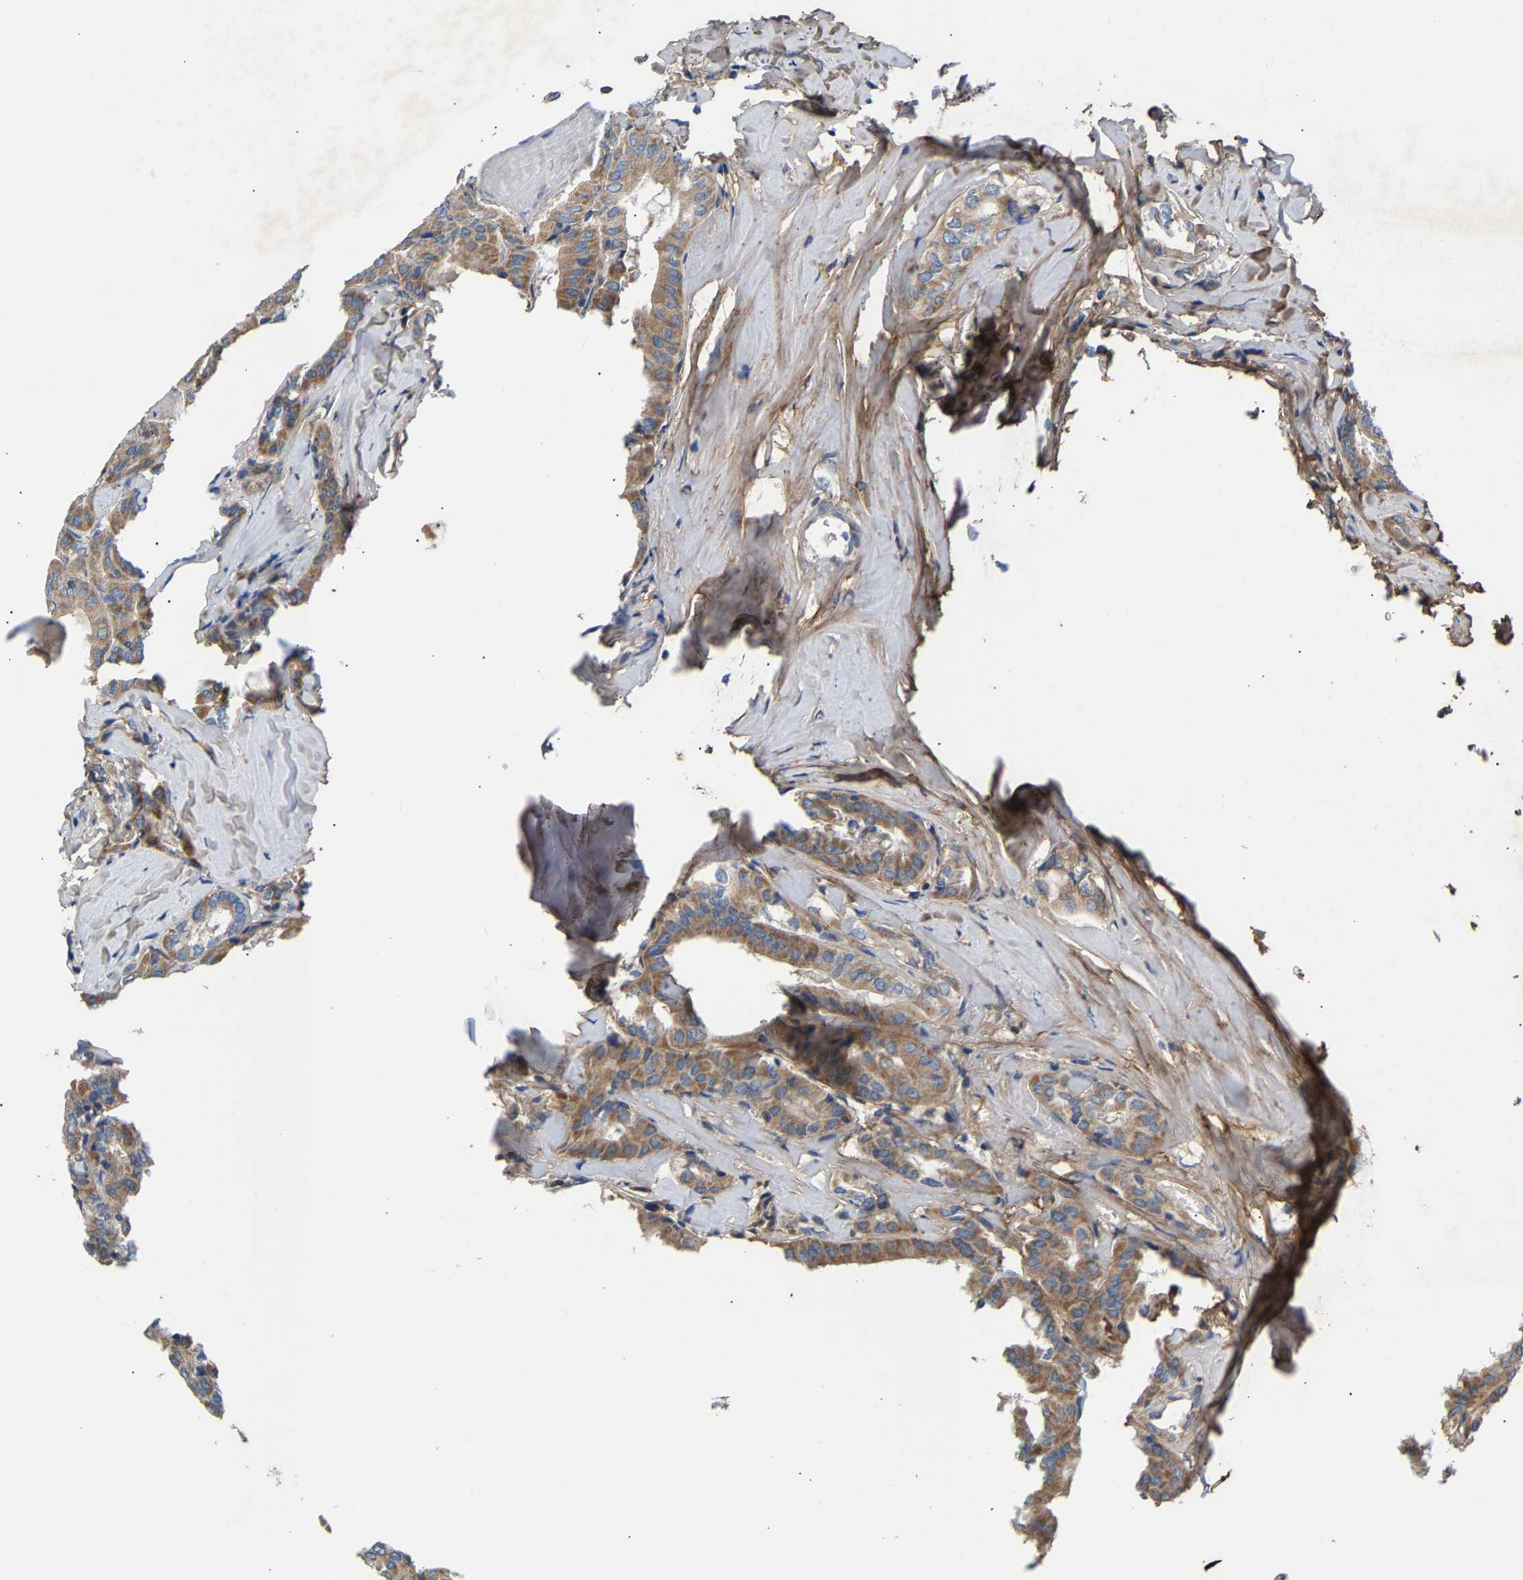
{"staining": {"intensity": "moderate", "quantity": ">75%", "location": "cytoplasmic/membranous"}, "tissue": "thyroid cancer", "cell_type": "Tumor cells", "image_type": "cancer", "snomed": [{"axis": "morphology", "description": "Papillary adenocarcinoma, NOS"}, {"axis": "topography", "description": "Thyroid gland"}], "caption": "Papillary adenocarcinoma (thyroid) stained with a protein marker displays moderate staining in tumor cells.", "gene": "CCDC171", "patient": {"sex": "female", "age": 42}}